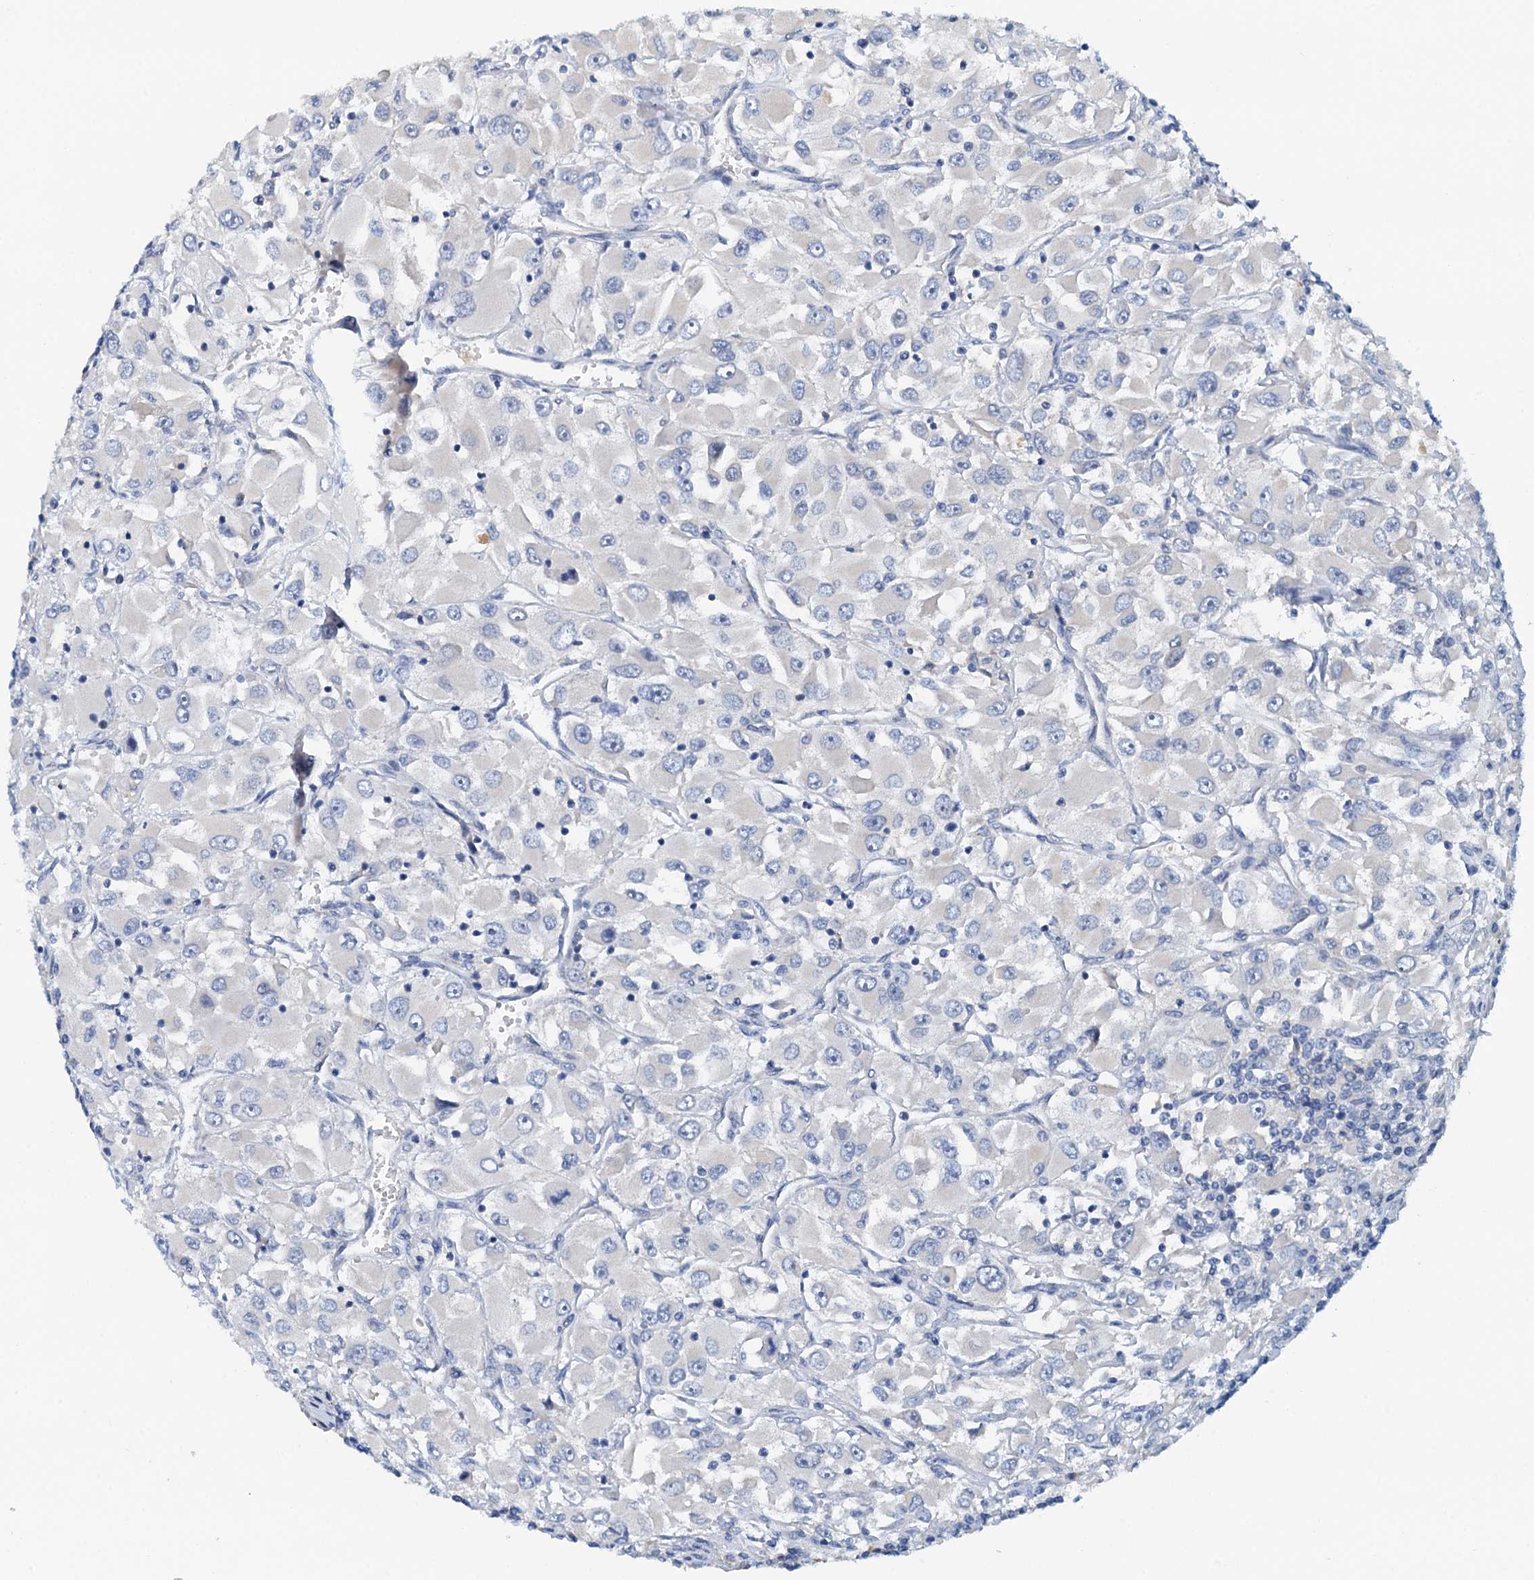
{"staining": {"intensity": "negative", "quantity": "none", "location": "none"}, "tissue": "renal cancer", "cell_type": "Tumor cells", "image_type": "cancer", "snomed": [{"axis": "morphology", "description": "Adenocarcinoma, NOS"}, {"axis": "topography", "description": "Kidney"}], "caption": "Immunohistochemistry of renal cancer demonstrates no staining in tumor cells.", "gene": "DTD1", "patient": {"sex": "female", "age": 52}}